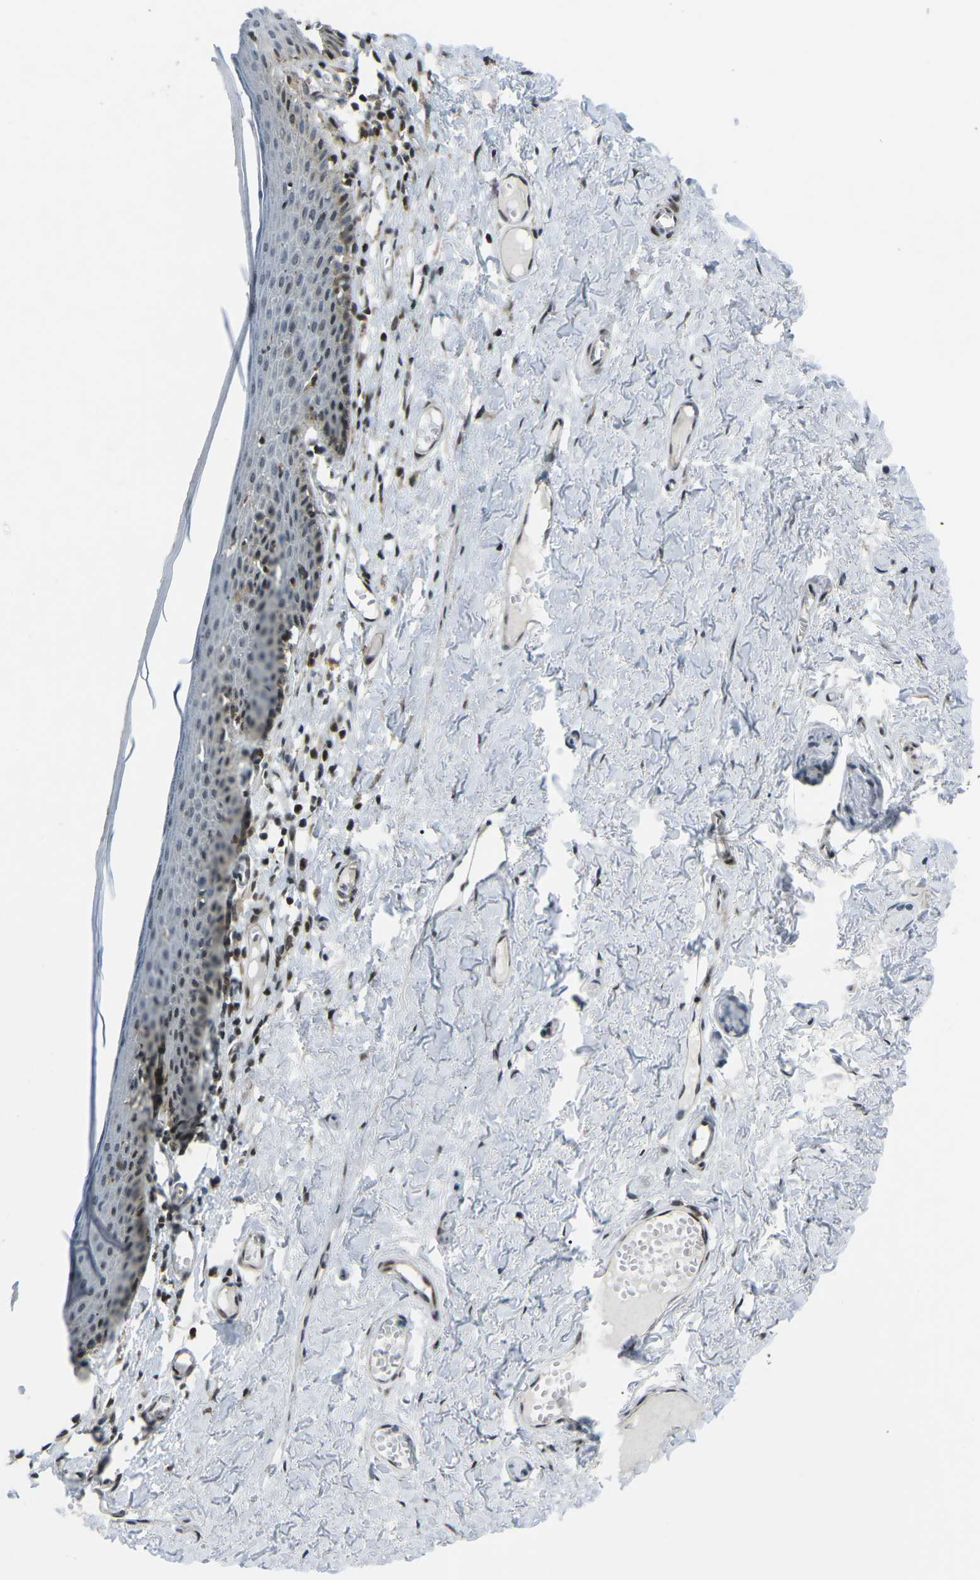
{"staining": {"intensity": "moderate", "quantity": "<25%", "location": "nuclear"}, "tissue": "skin", "cell_type": "Epidermal cells", "image_type": "normal", "snomed": [{"axis": "morphology", "description": "Normal tissue, NOS"}, {"axis": "topography", "description": "Adipose tissue"}, {"axis": "topography", "description": "Vascular tissue"}, {"axis": "topography", "description": "Anal"}, {"axis": "topography", "description": "Peripheral nerve tissue"}], "caption": "About <25% of epidermal cells in unremarkable skin demonstrate moderate nuclear protein staining as visualized by brown immunohistochemical staining.", "gene": "MBNL1", "patient": {"sex": "female", "age": 54}}